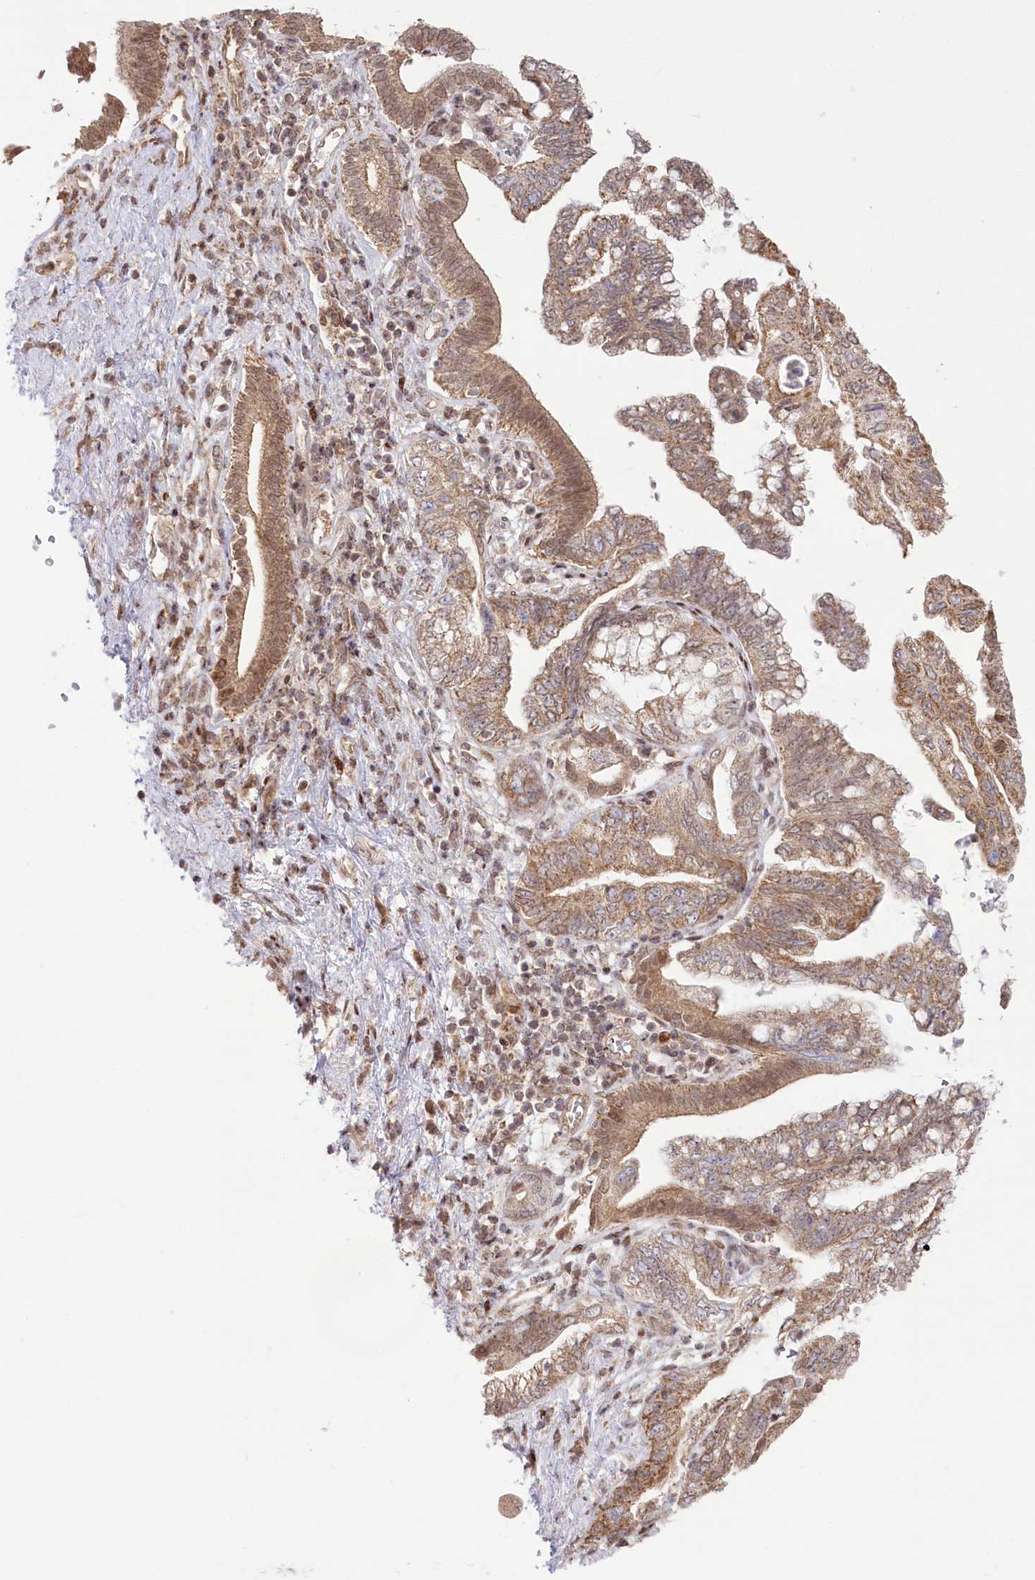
{"staining": {"intensity": "moderate", "quantity": ">75%", "location": "cytoplasmic/membranous,nuclear"}, "tissue": "pancreatic cancer", "cell_type": "Tumor cells", "image_type": "cancer", "snomed": [{"axis": "morphology", "description": "Adenocarcinoma, NOS"}, {"axis": "topography", "description": "Pancreas"}], "caption": "Tumor cells demonstrate moderate cytoplasmic/membranous and nuclear positivity in approximately >75% of cells in pancreatic adenocarcinoma.", "gene": "PYURF", "patient": {"sex": "female", "age": 73}}